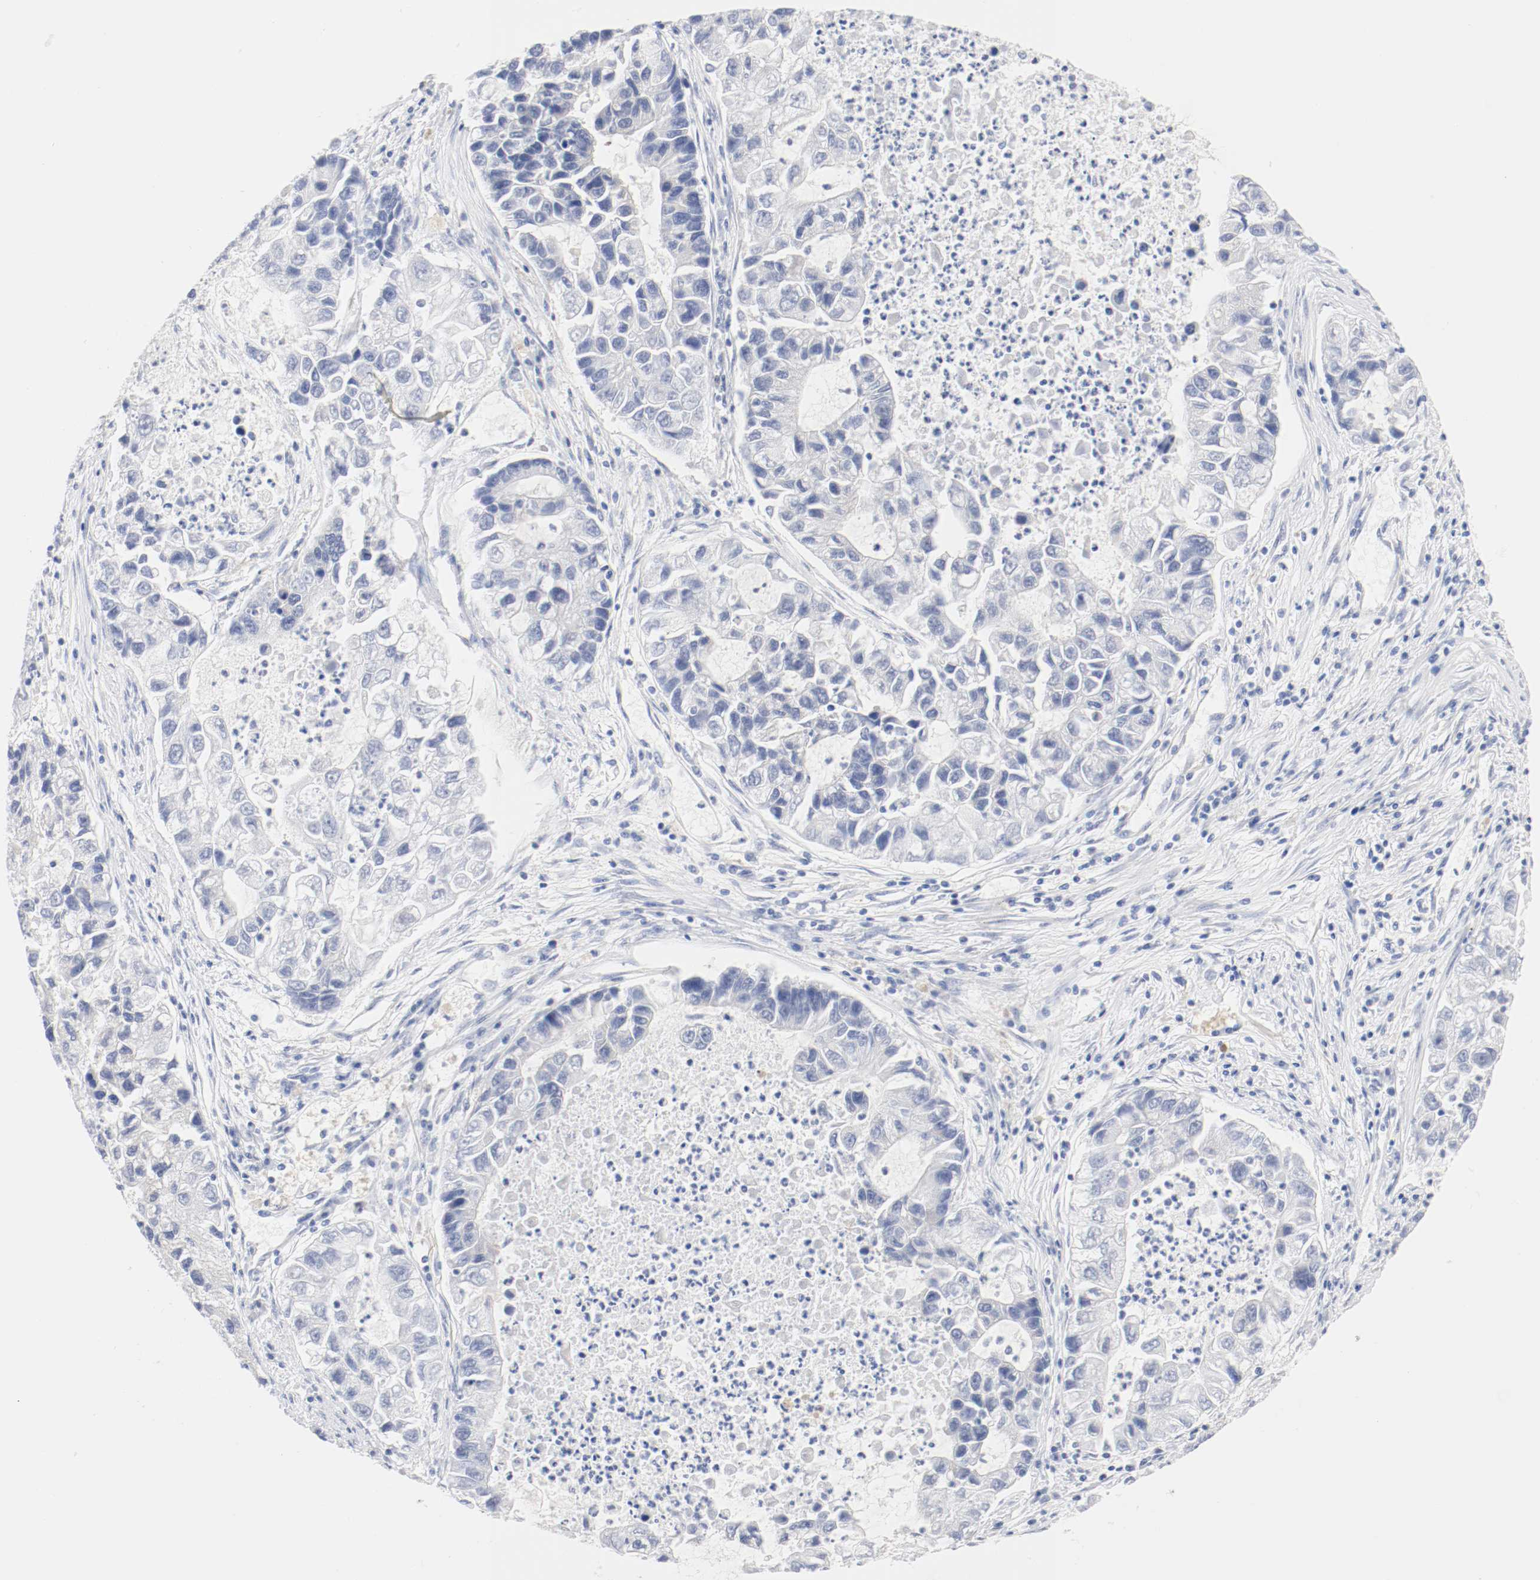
{"staining": {"intensity": "negative", "quantity": "none", "location": "none"}, "tissue": "lung cancer", "cell_type": "Tumor cells", "image_type": "cancer", "snomed": [{"axis": "morphology", "description": "Adenocarcinoma, NOS"}, {"axis": "topography", "description": "Lung"}], "caption": "The histopathology image exhibits no staining of tumor cells in lung cancer. Brightfield microscopy of immunohistochemistry stained with DAB (brown) and hematoxylin (blue), captured at high magnification.", "gene": "HOMER1", "patient": {"sex": "female", "age": 51}}